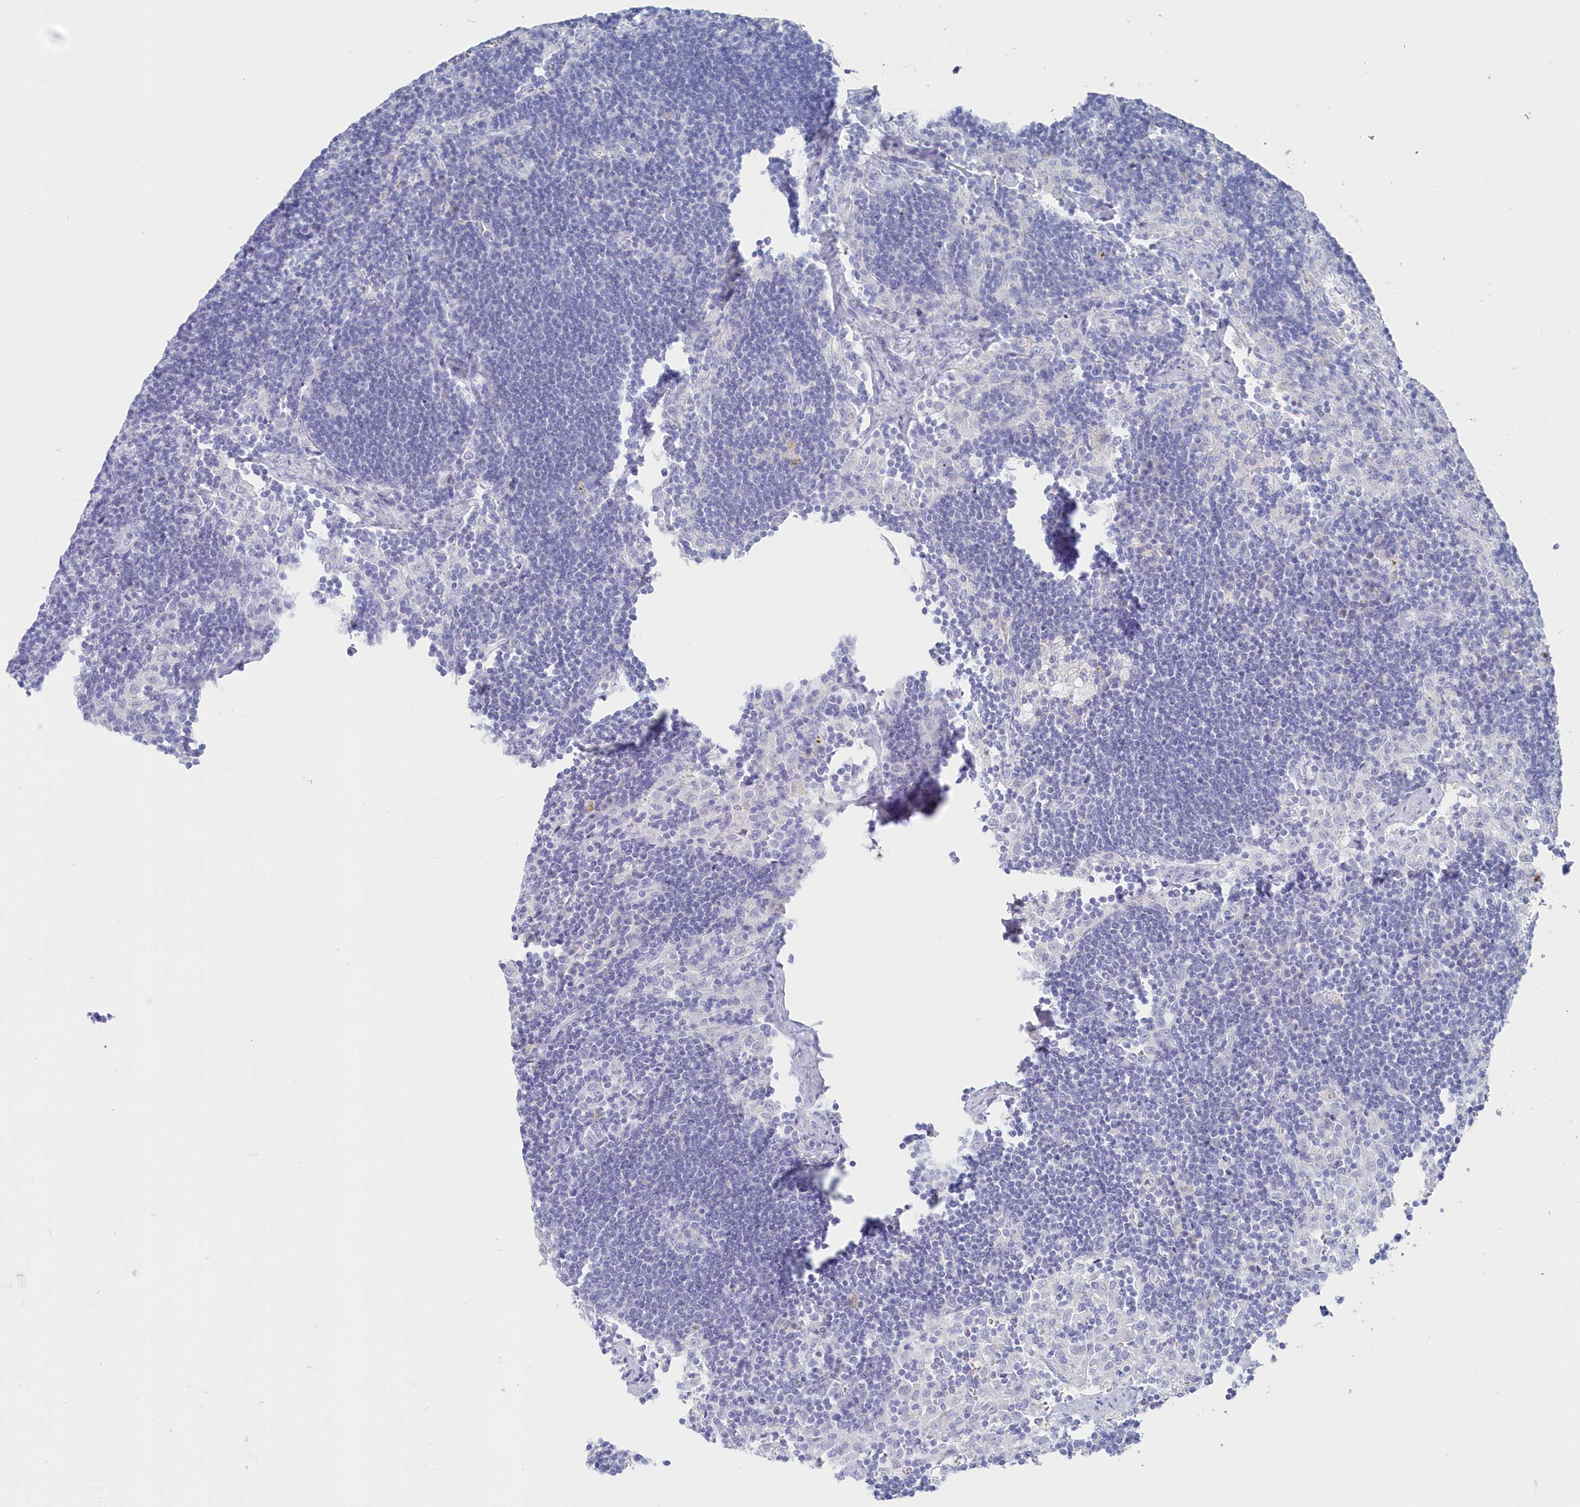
{"staining": {"intensity": "negative", "quantity": "none", "location": "none"}, "tissue": "lymph node", "cell_type": "Germinal center cells", "image_type": "normal", "snomed": [{"axis": "morphology", "description": "Normal tissue, NOS"}, {"axis": "topography", "description": "Lymph node"}], "caption": "The IHC image has no significant positivity in germinal center cells of lymph node.", "gene": "CSNK1G2", "patient": {"sex": "male", "age": 24}}